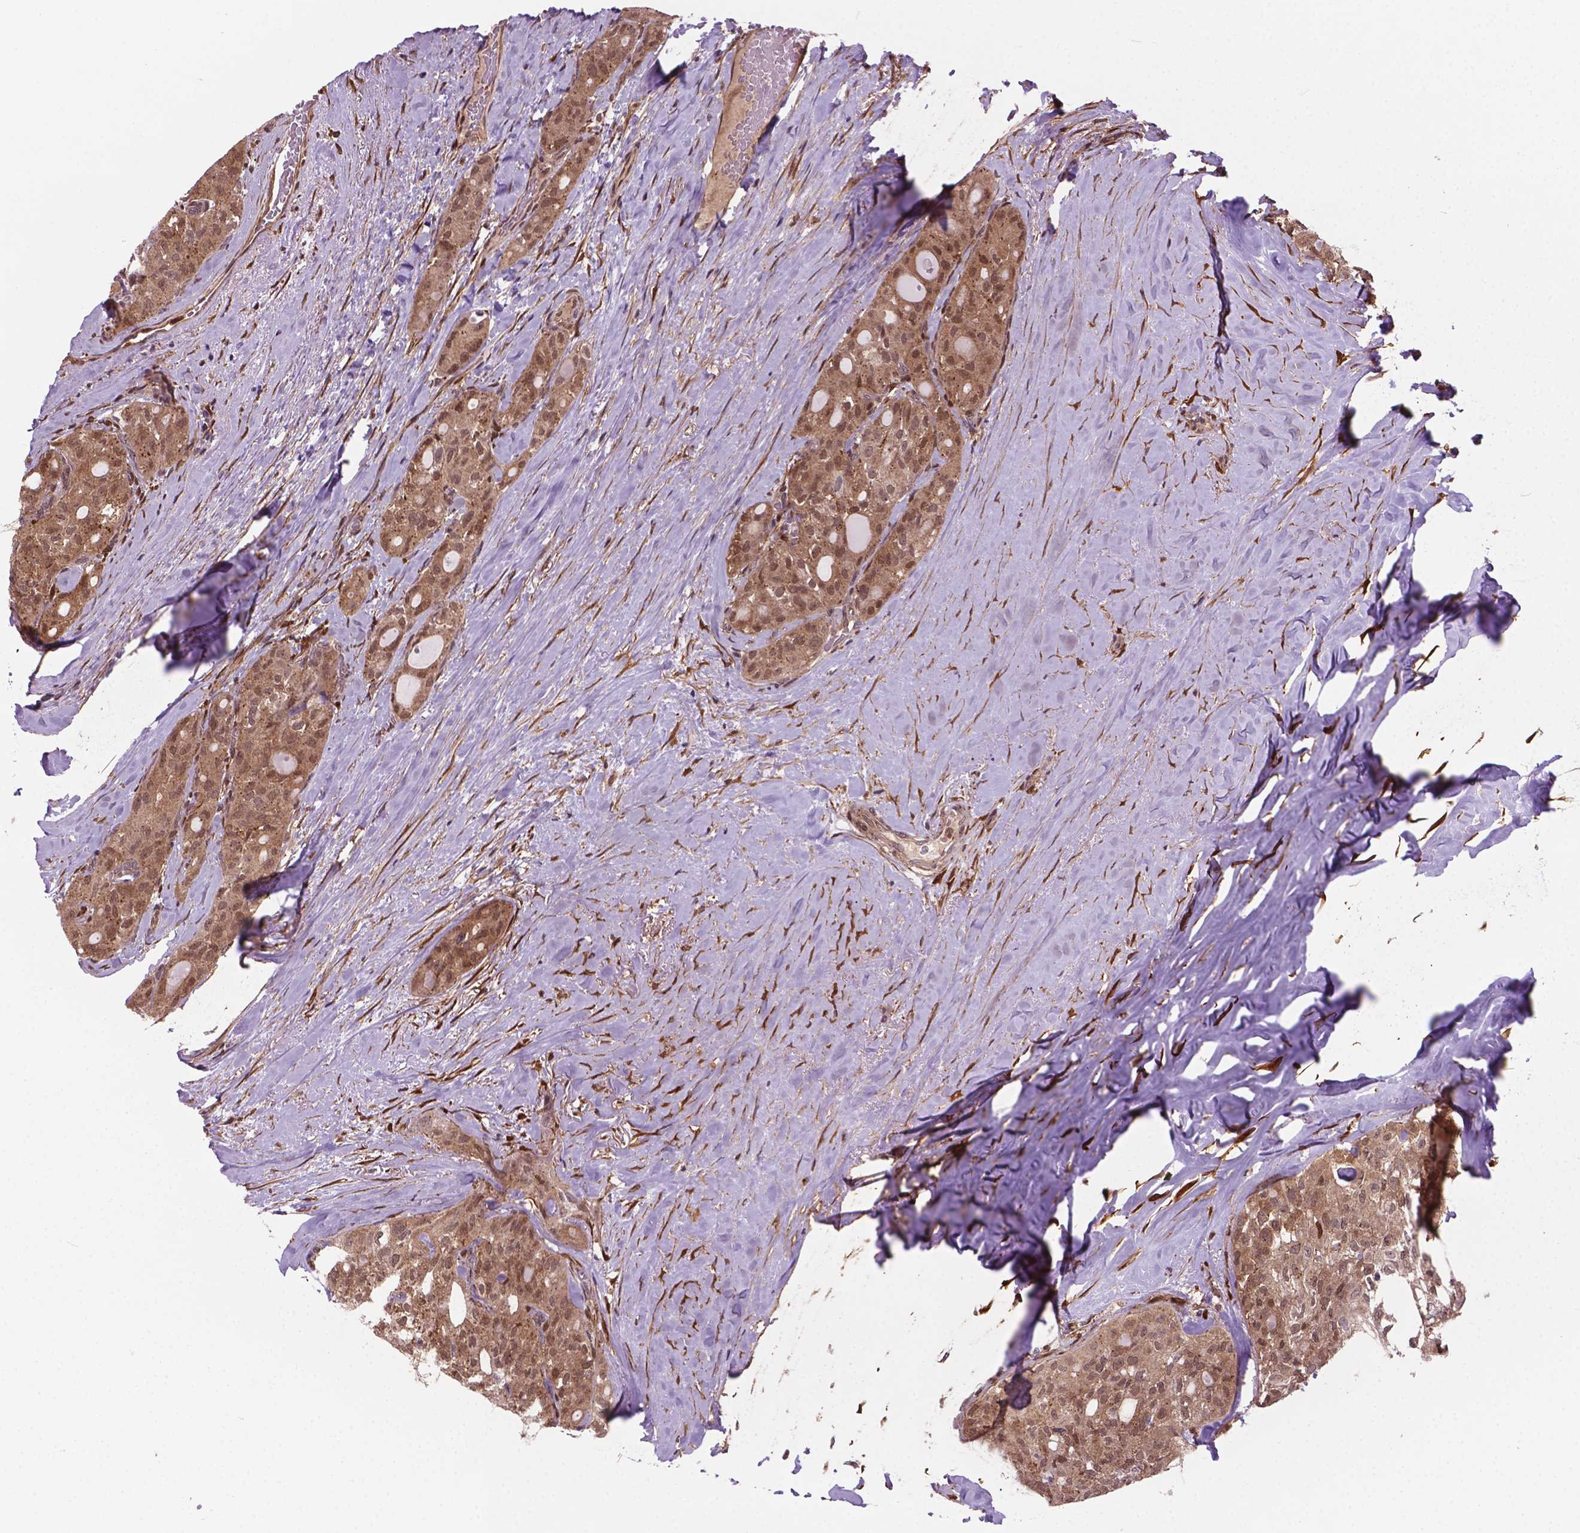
{"staining": {"intensity": "weak", "quantity": ">75%", "location": "cytoplasmic/membranous,nuclear"}, "tissue": "thyroid cancer", "cell_type": "Tumor cells", "image_type": "cancer", "snomed": [{"axis": "morphology", "description": "Follicular adenoma carcinoma, NOS"}, {"axis": "topography", "description": "Thyroid gland"}], "caption": "Immunohistochemical staining of human thyroid cancer (follicular adenoma carcinoma) shows weak cytoplasmic/membranous and nuclear protein staining in about >75% of tumor cells.", "gene": "PLIN3", "patient": {"sex": "male", "age": 75}}